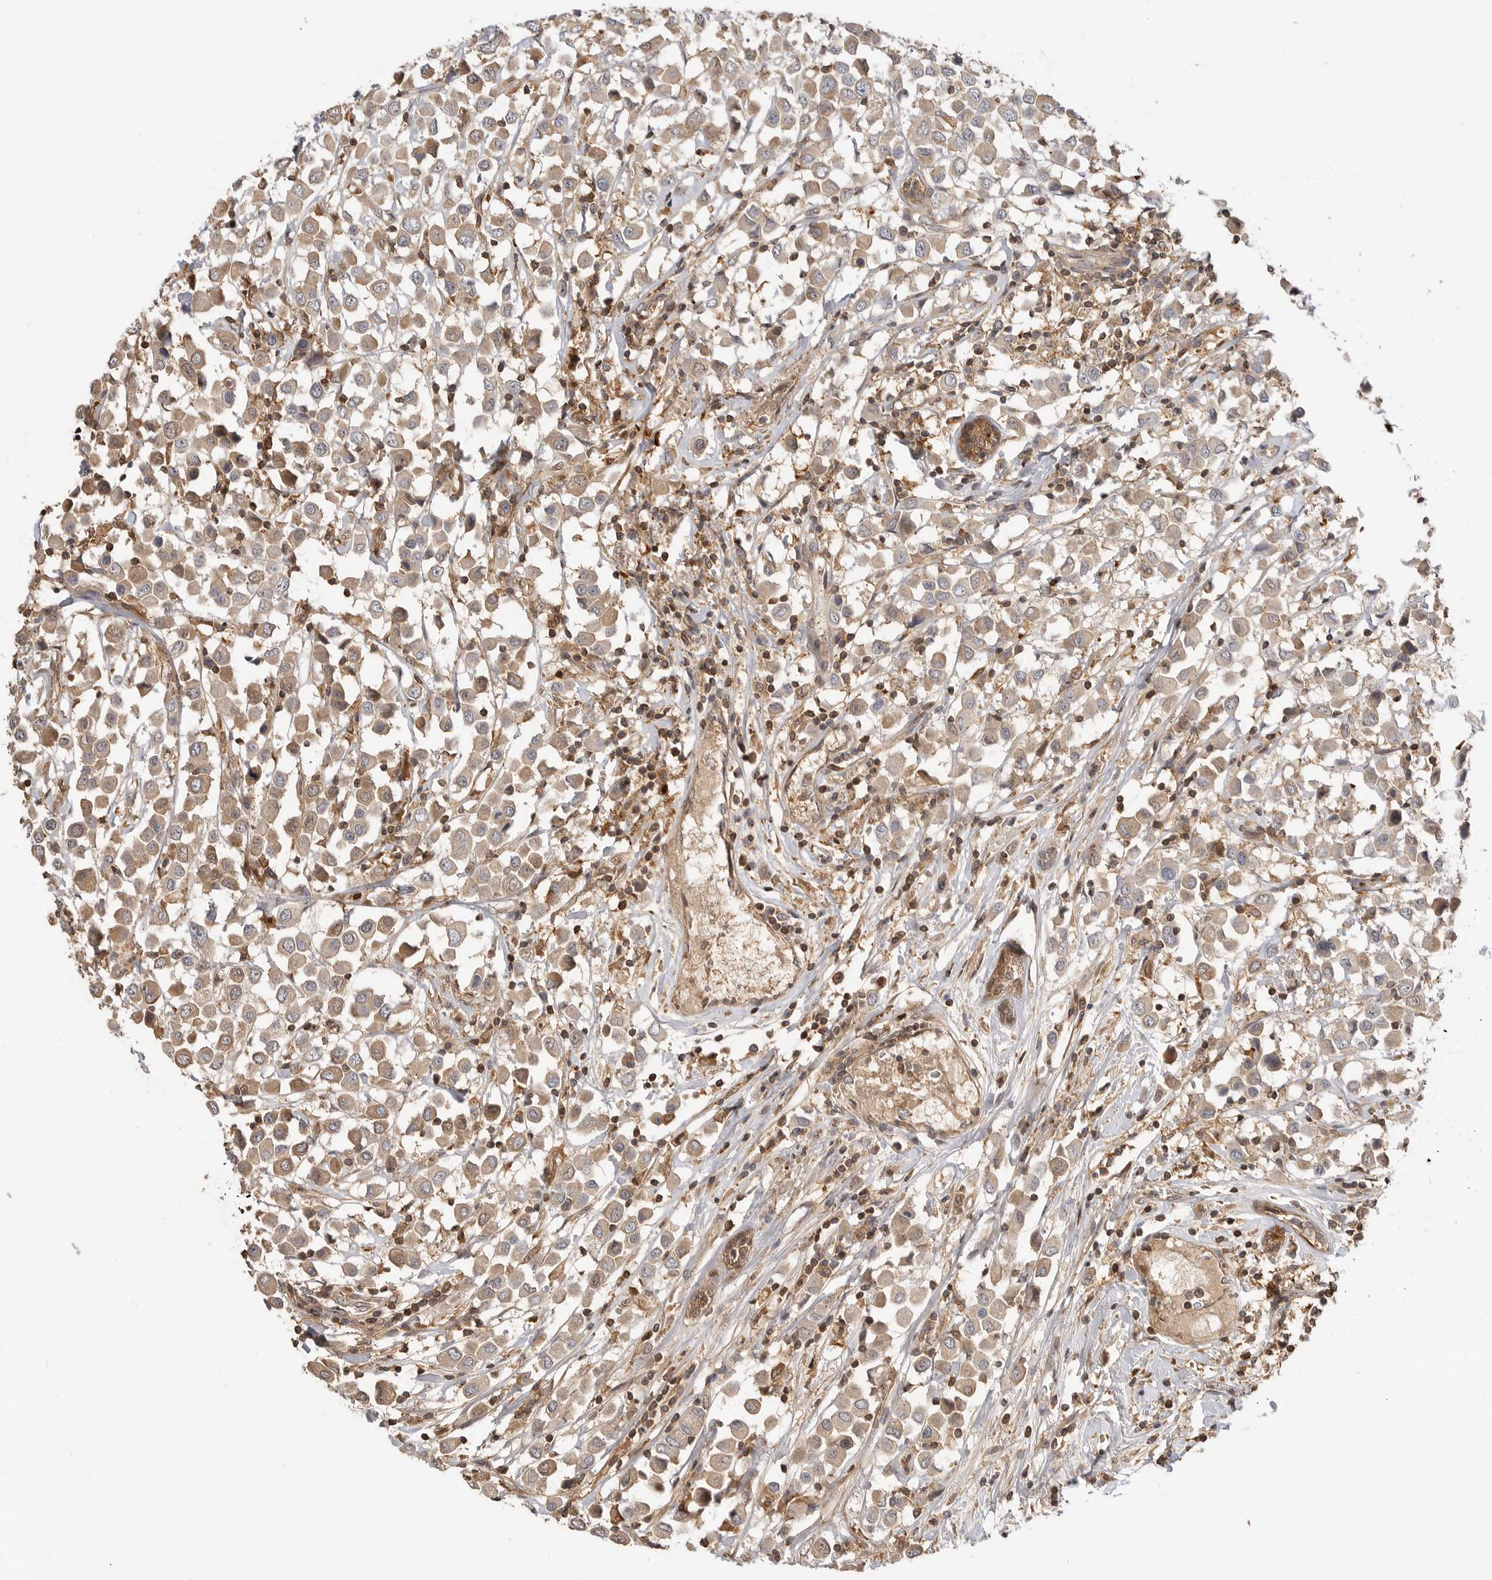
{"staining": {"intensity": "weak", "quantity": ">75%", "location": "cytoplasmic/membranous"}, "tissue": "breast cancer", "cell_type": "Tumor cells", "image_type": "cancer", "snomed": [{"axis": "morphology", "description": "Duct carcinoma"}, {"axis": "topography", "description": "Breast"}], "caption": "Immunohistochemical staining of human breast infiltrating ductal carcinoma shows low levels of weak cytoplasmic/membranous positivity in approximately >75% of tumor cells.", "gene": "CLDN12", "patient": {"sex": "female", "age": 61}}